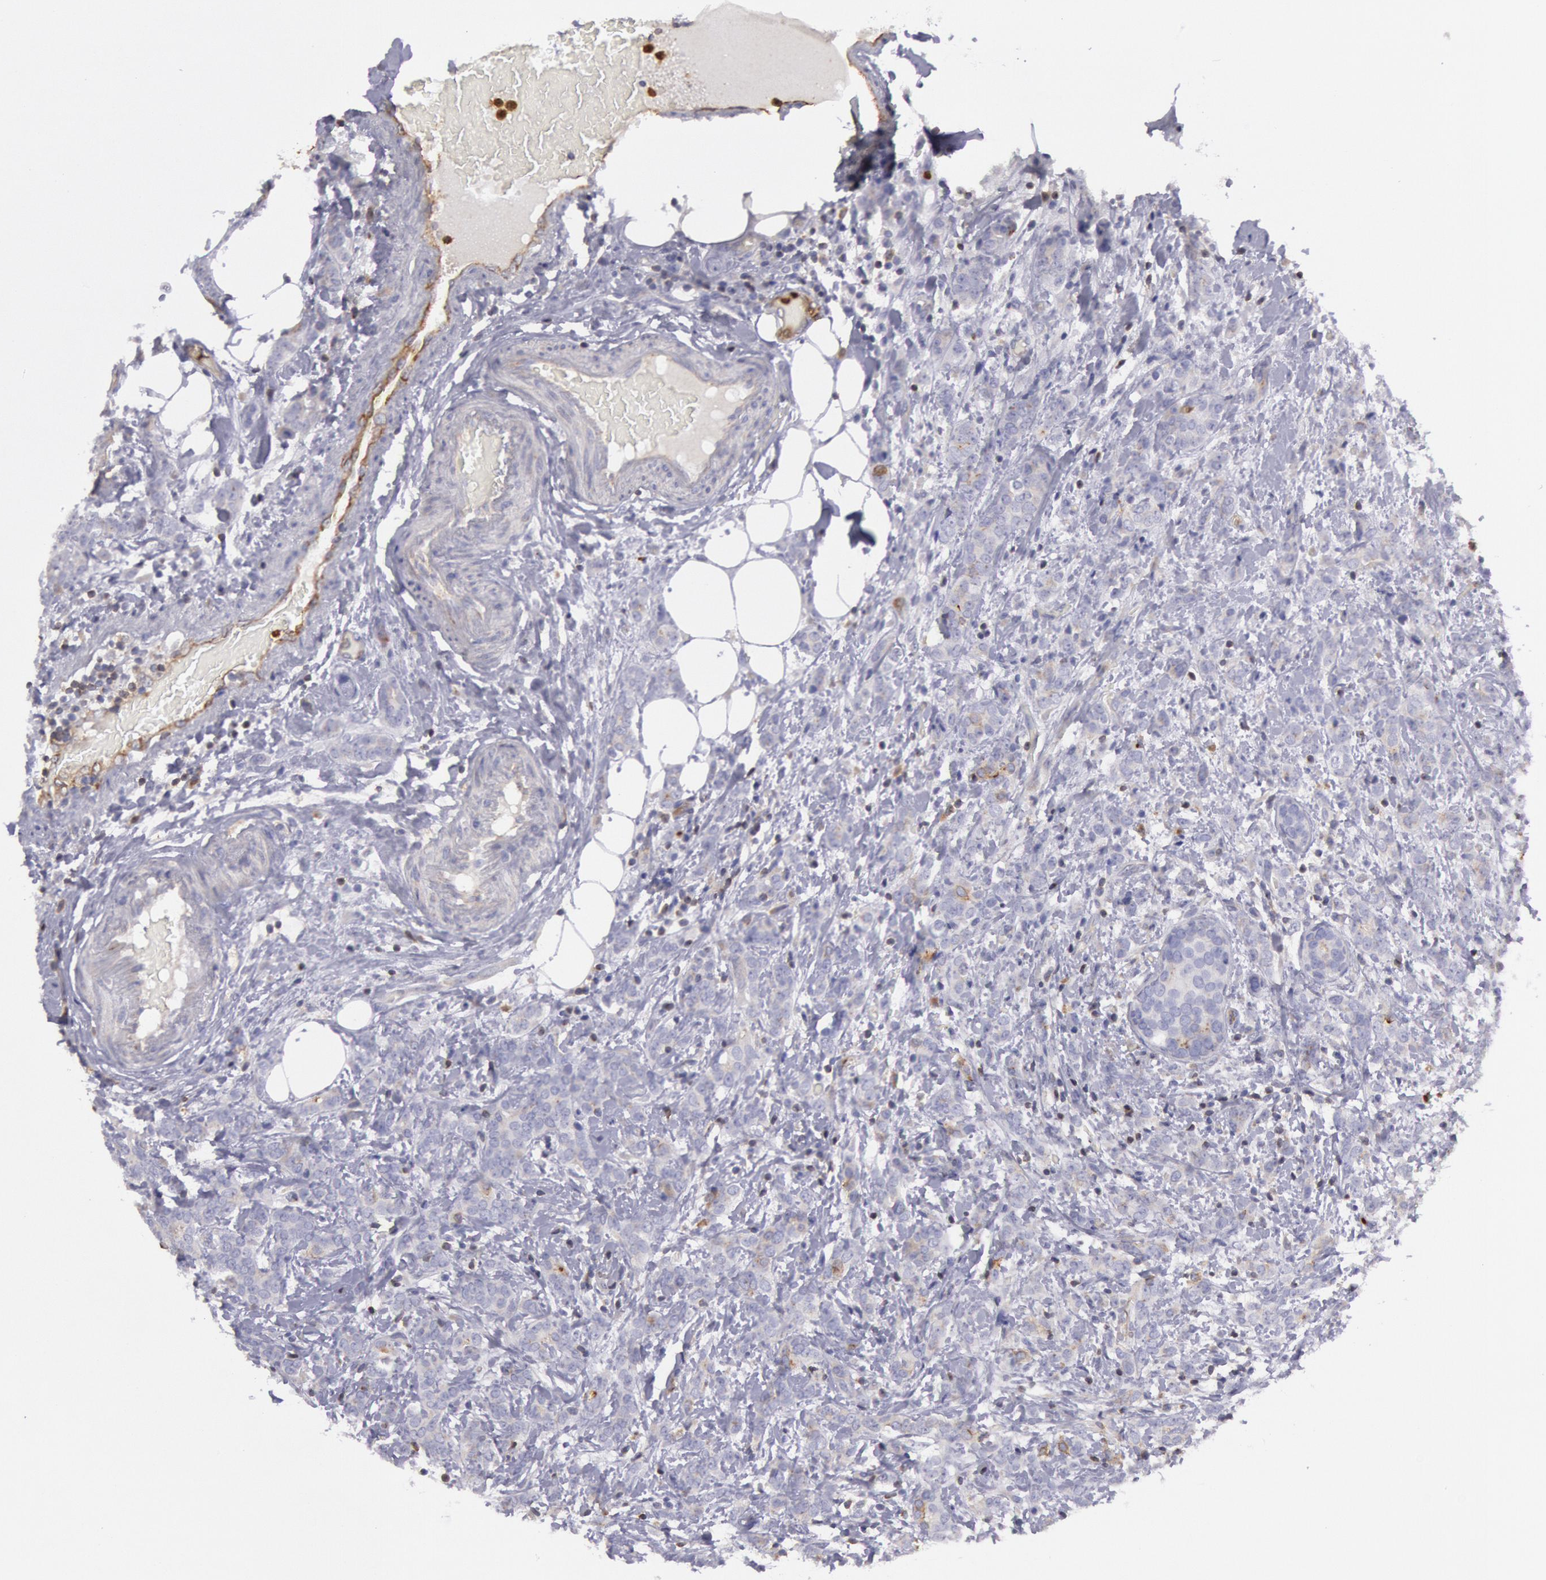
{"staining": {"intensity": "negative", "quantity": "none", "location": "none"}, "tissue": "breast cancer", "cell_type": "Tumor cells", "image_type": "cancer", "snomed": [{"axis": "morphology", "description": "Duct carcinoma"}, {"axis": "topography", "description": "Breast"}], "caption": "DAB immunohistochemical staining of breast intraductal carcinoma exhibits no significant expression in tumor cells.", "gene": "RAB27A", "patient": {"sex": "female", "age": 53}}